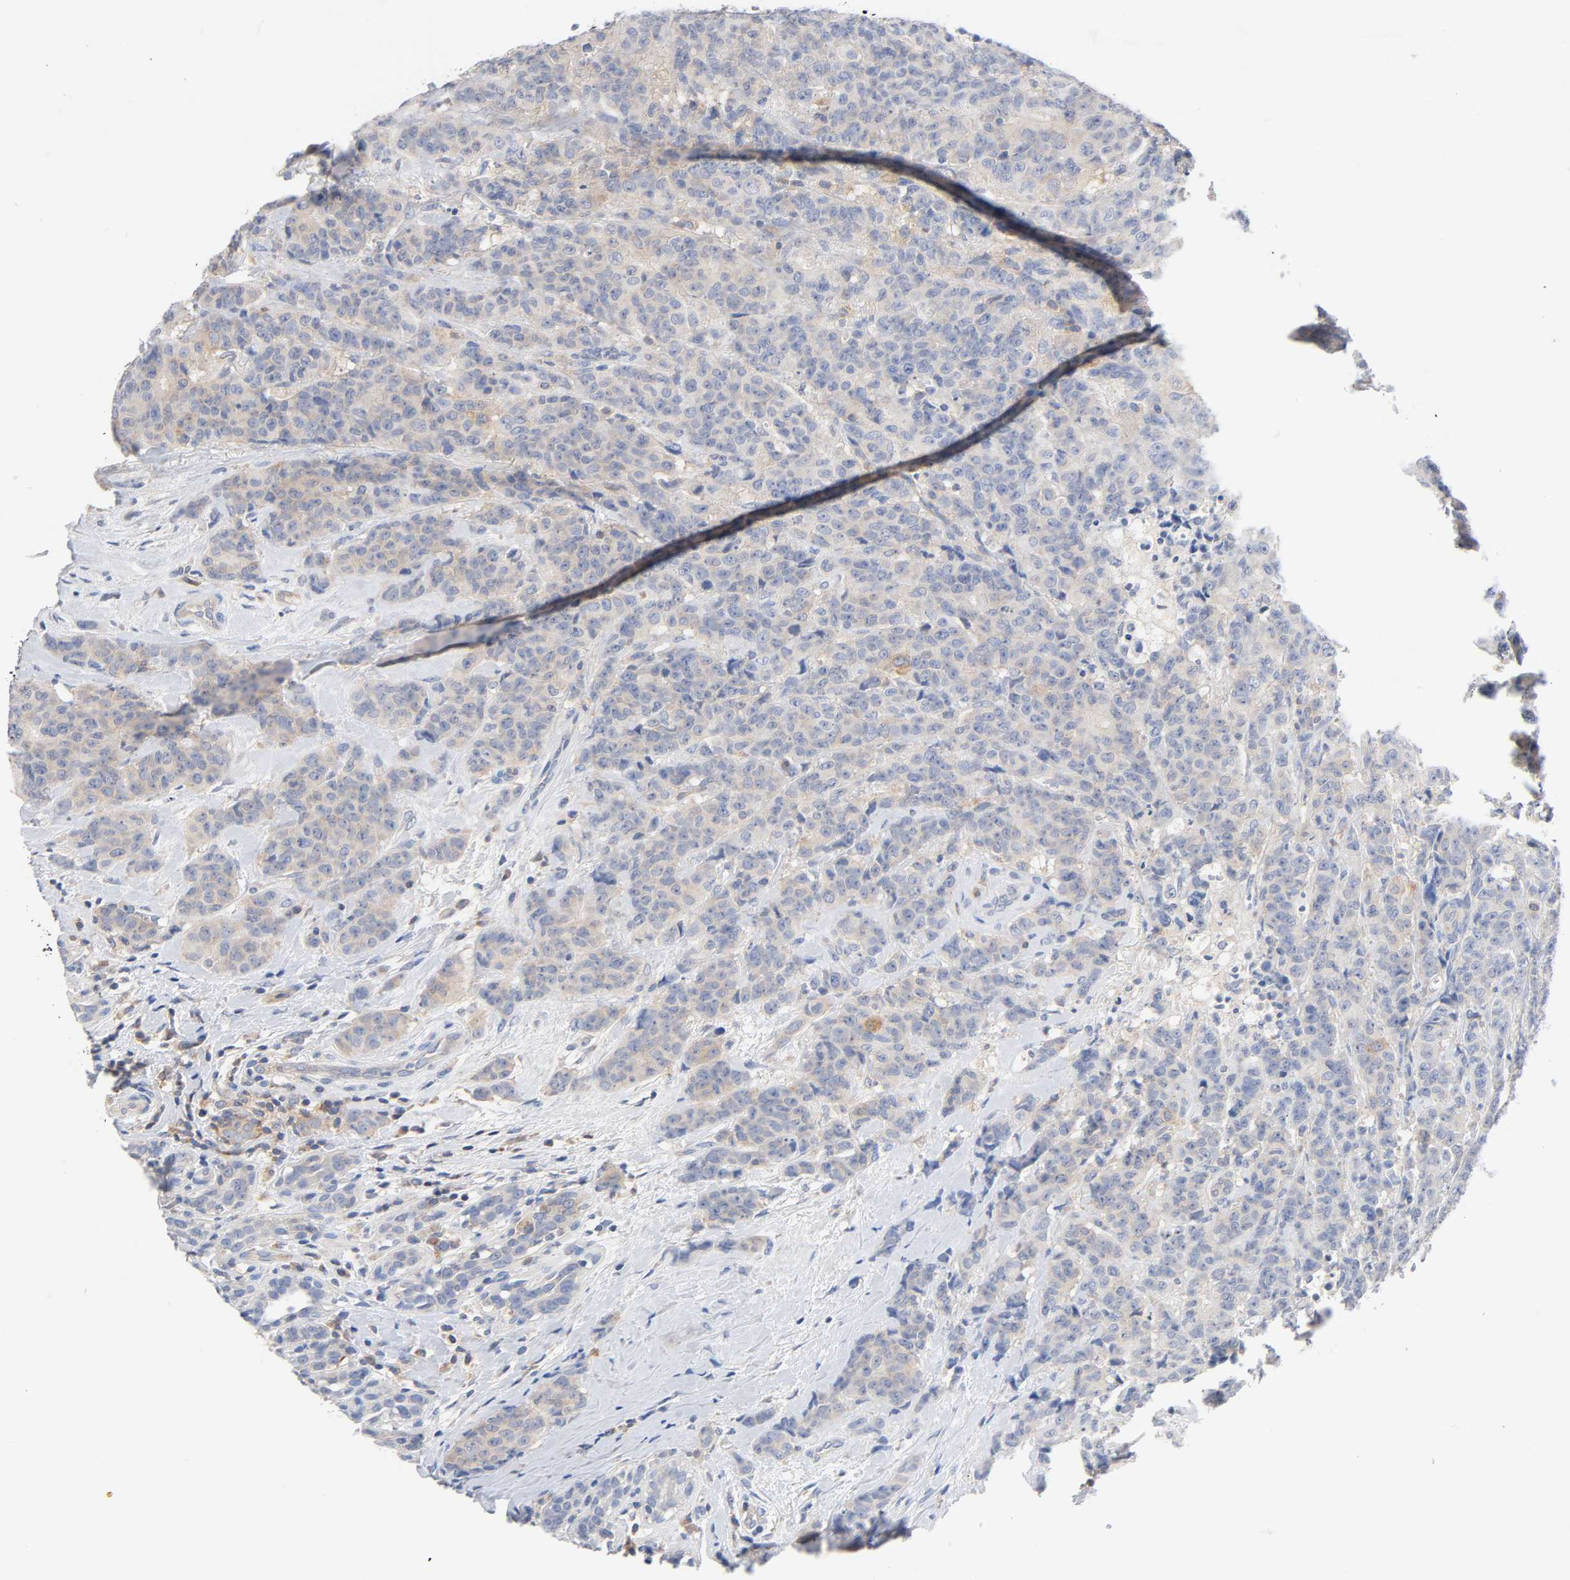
{"staining": {"intensity": "weak", "quantity": ">75%", "location": "cytoplasmic/membranous"}, "tissue": "breast cancer", "cell_type": "Tumor cells", "image_type": "cancer", "snomed": [{"axis": "morphology", "description": "Duct carcinoma"}, {"axis": "topography", "description": "Breast"}], "caption": "The immunohistochemical stain highlights weak cytoplasmic/membranous expression in tumor cells of breast intraductal carcinoma tissue.", "gene": "MALT1", "patient": {"sex": "female", "age": 40}}